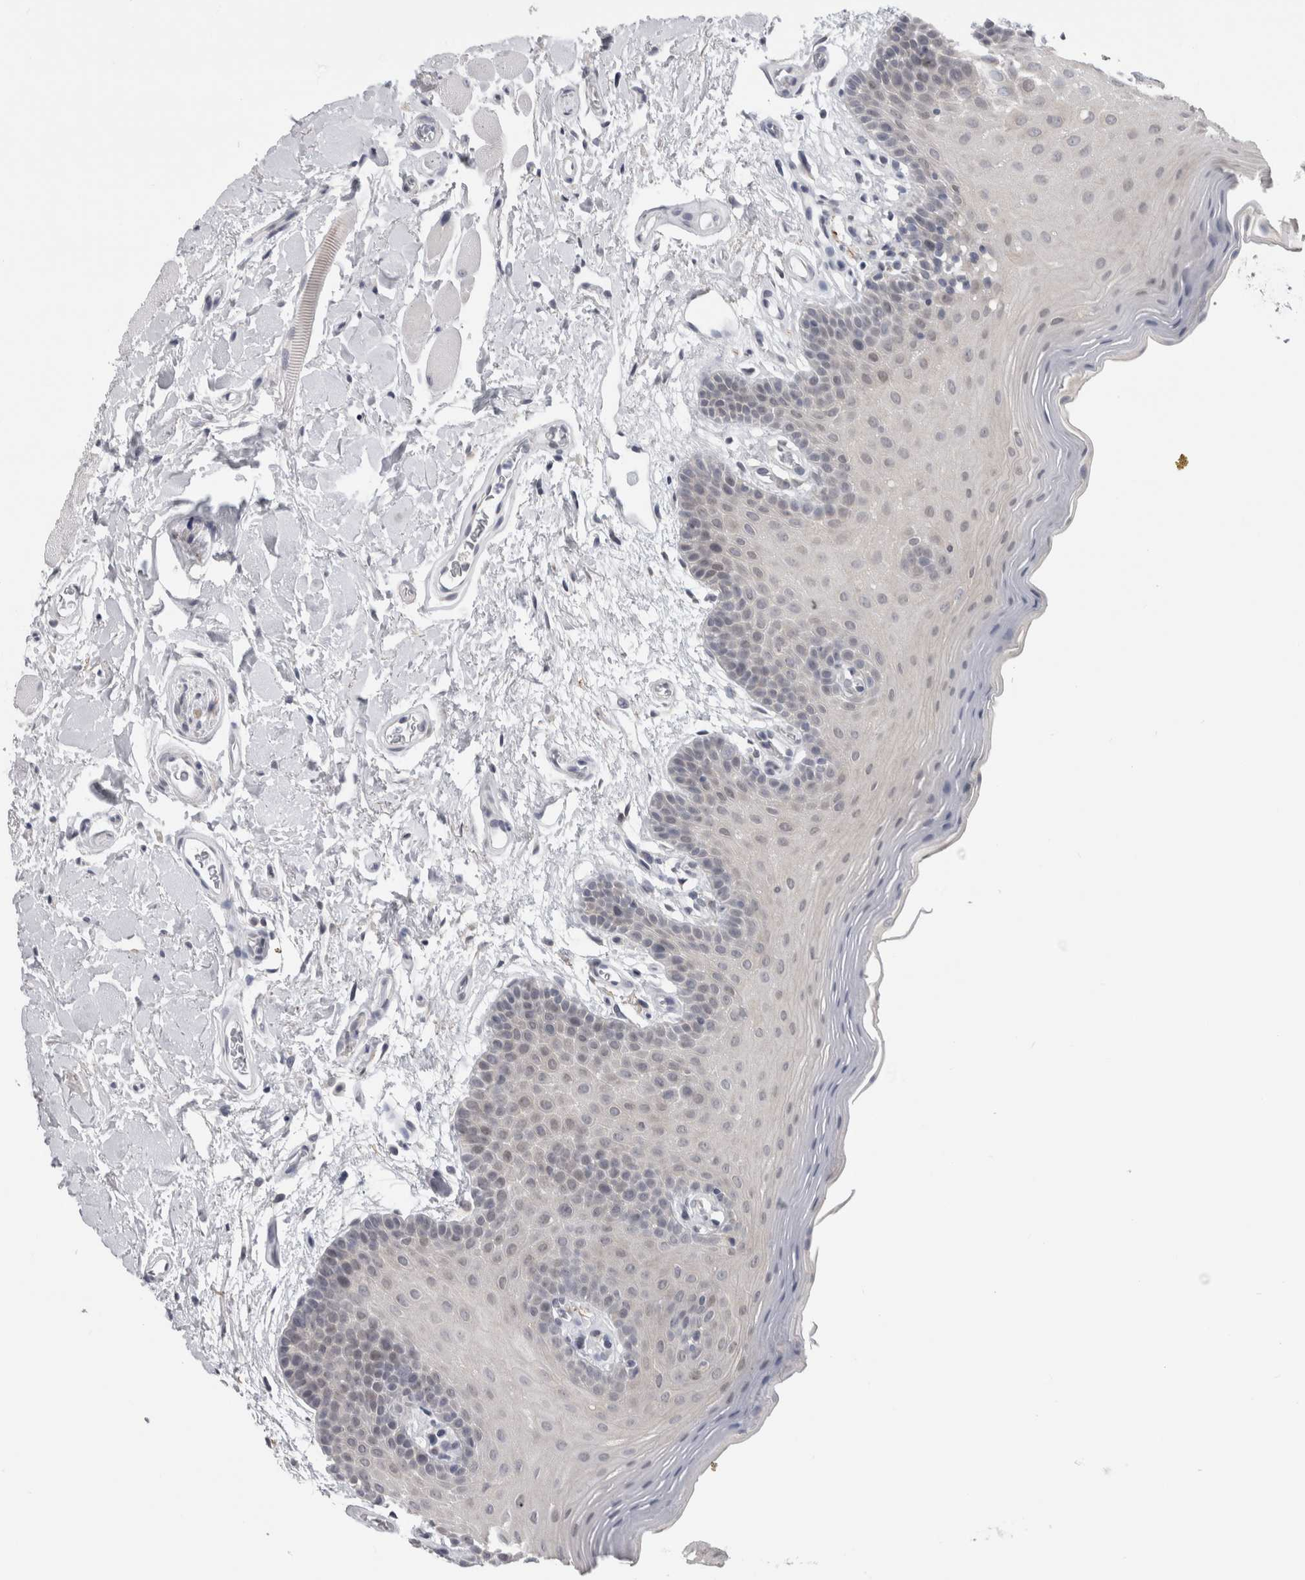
{"staining": {"intensity": "negative", "quantity": "none", "location": "none"}, "tissue": "oral mucosa", "cell_type": "Squamous epithelial cells", "image_type": "normal", "snomed": [{"axis": "morphology", "description": "Normal tissue, NOS"}, {"axis": "topography", "description": "Oral tissue"}], "caption": "Oral mucosa was stained to show a protein in brown. There is no significant expression in squamous epithelial cells. The staining is performed using DAB brown chromogen with nuclei counter-stained in using hematoxylin.", "gene": "TMEM242", "patient": {"sex": "male", "age": 62}}